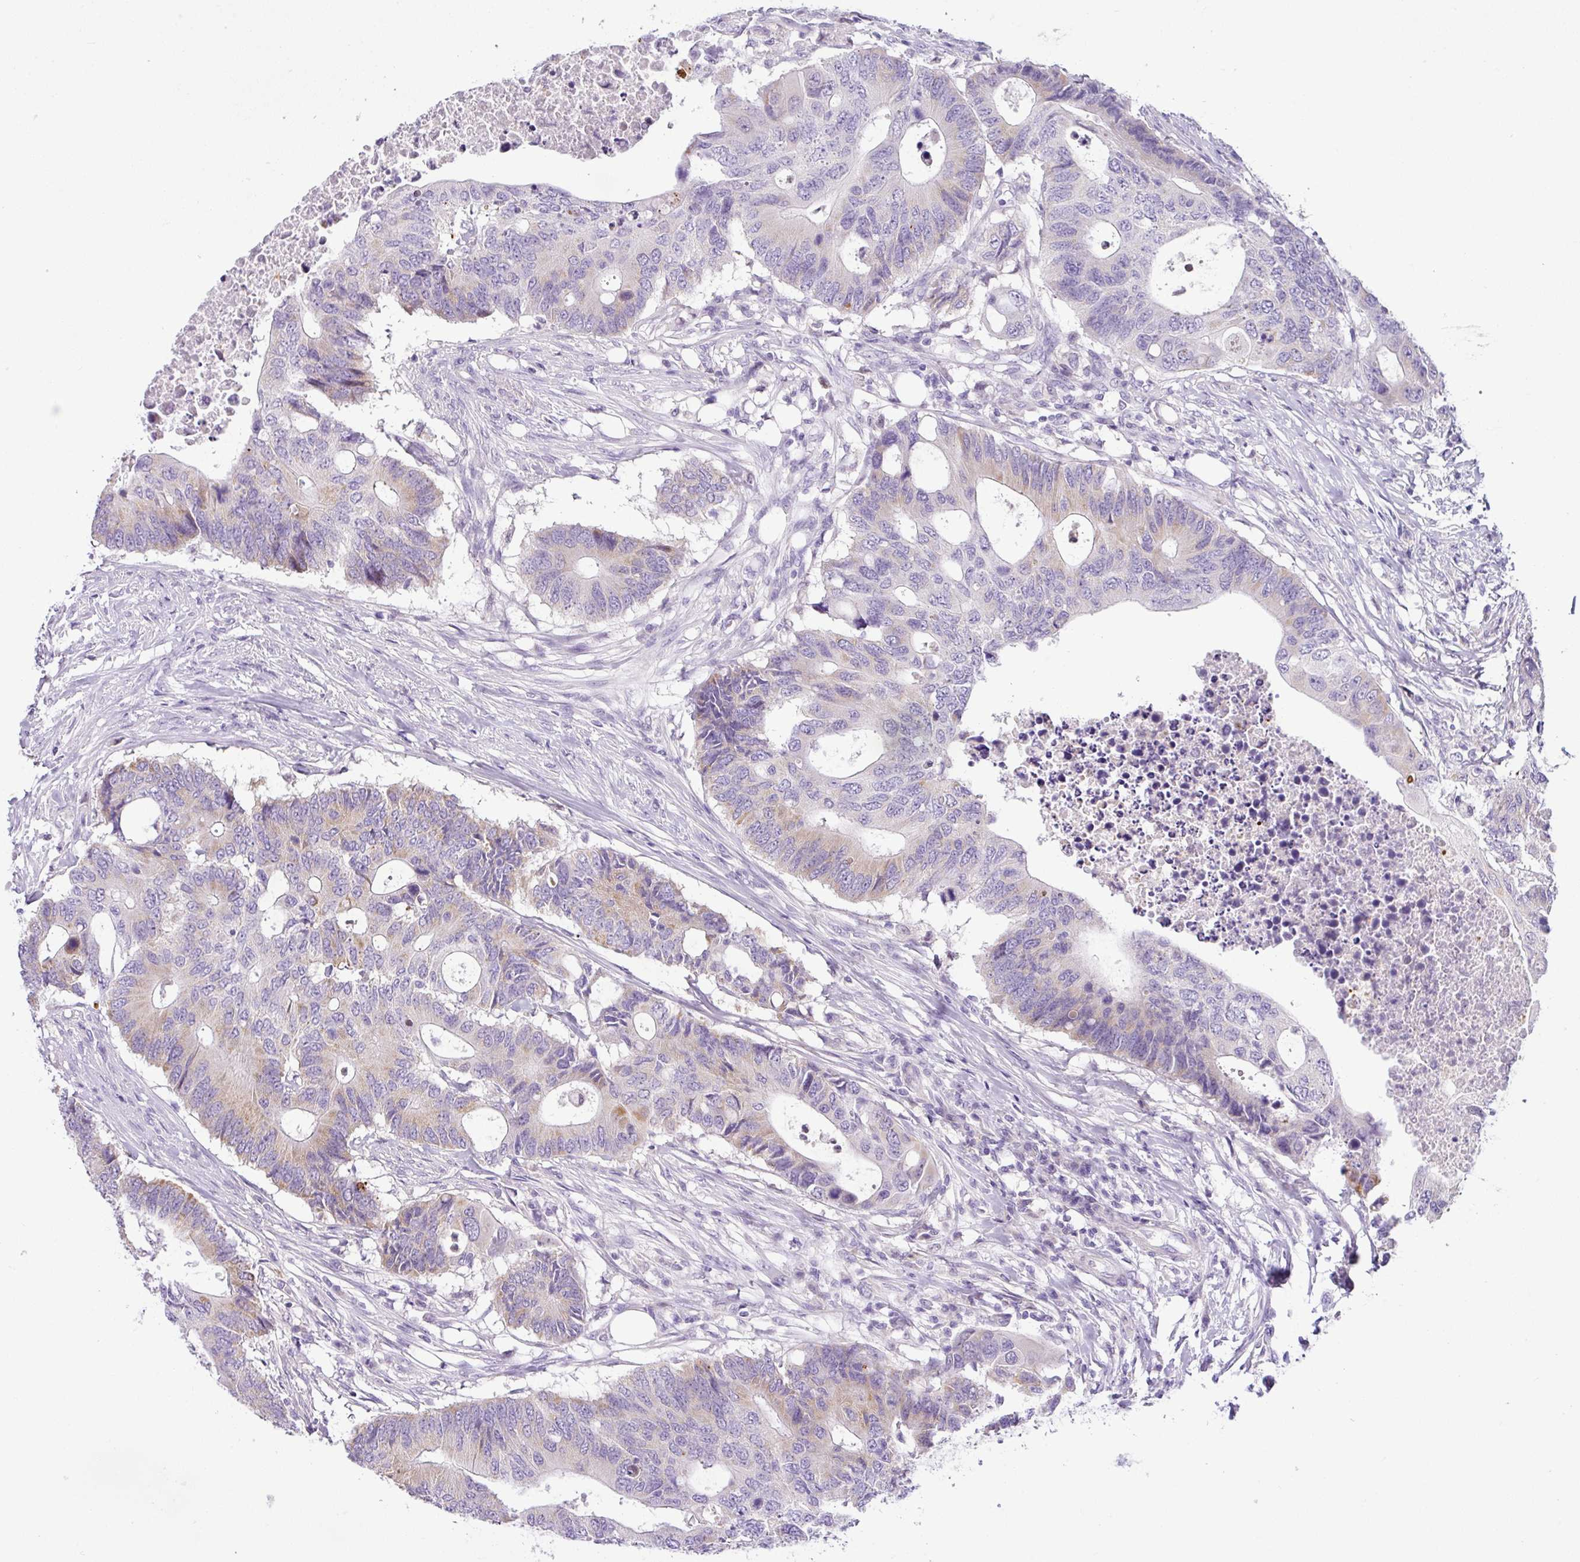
{"staining": {"intensity": "weak", "quantity": "<25%", "location": "cytoplasmic/membranous"}, "tissue": "colorectal cancer", "cell_type": "Tumor cells", "image_type": "cancer", "snomed": [{"axis": "morphology", "description": "Adenocarcinoma, NOS"}, {"axis": "topography", "description": "Colon"}], "caption": "Protein analysis of colorectal adenocarcinoma displays no significant expression in tumor cells. (DAB immunohistochemistry with hematoxylin counter stain).", "gene": "HMCN2", "patient": {"sex": "male", "age": 71}}